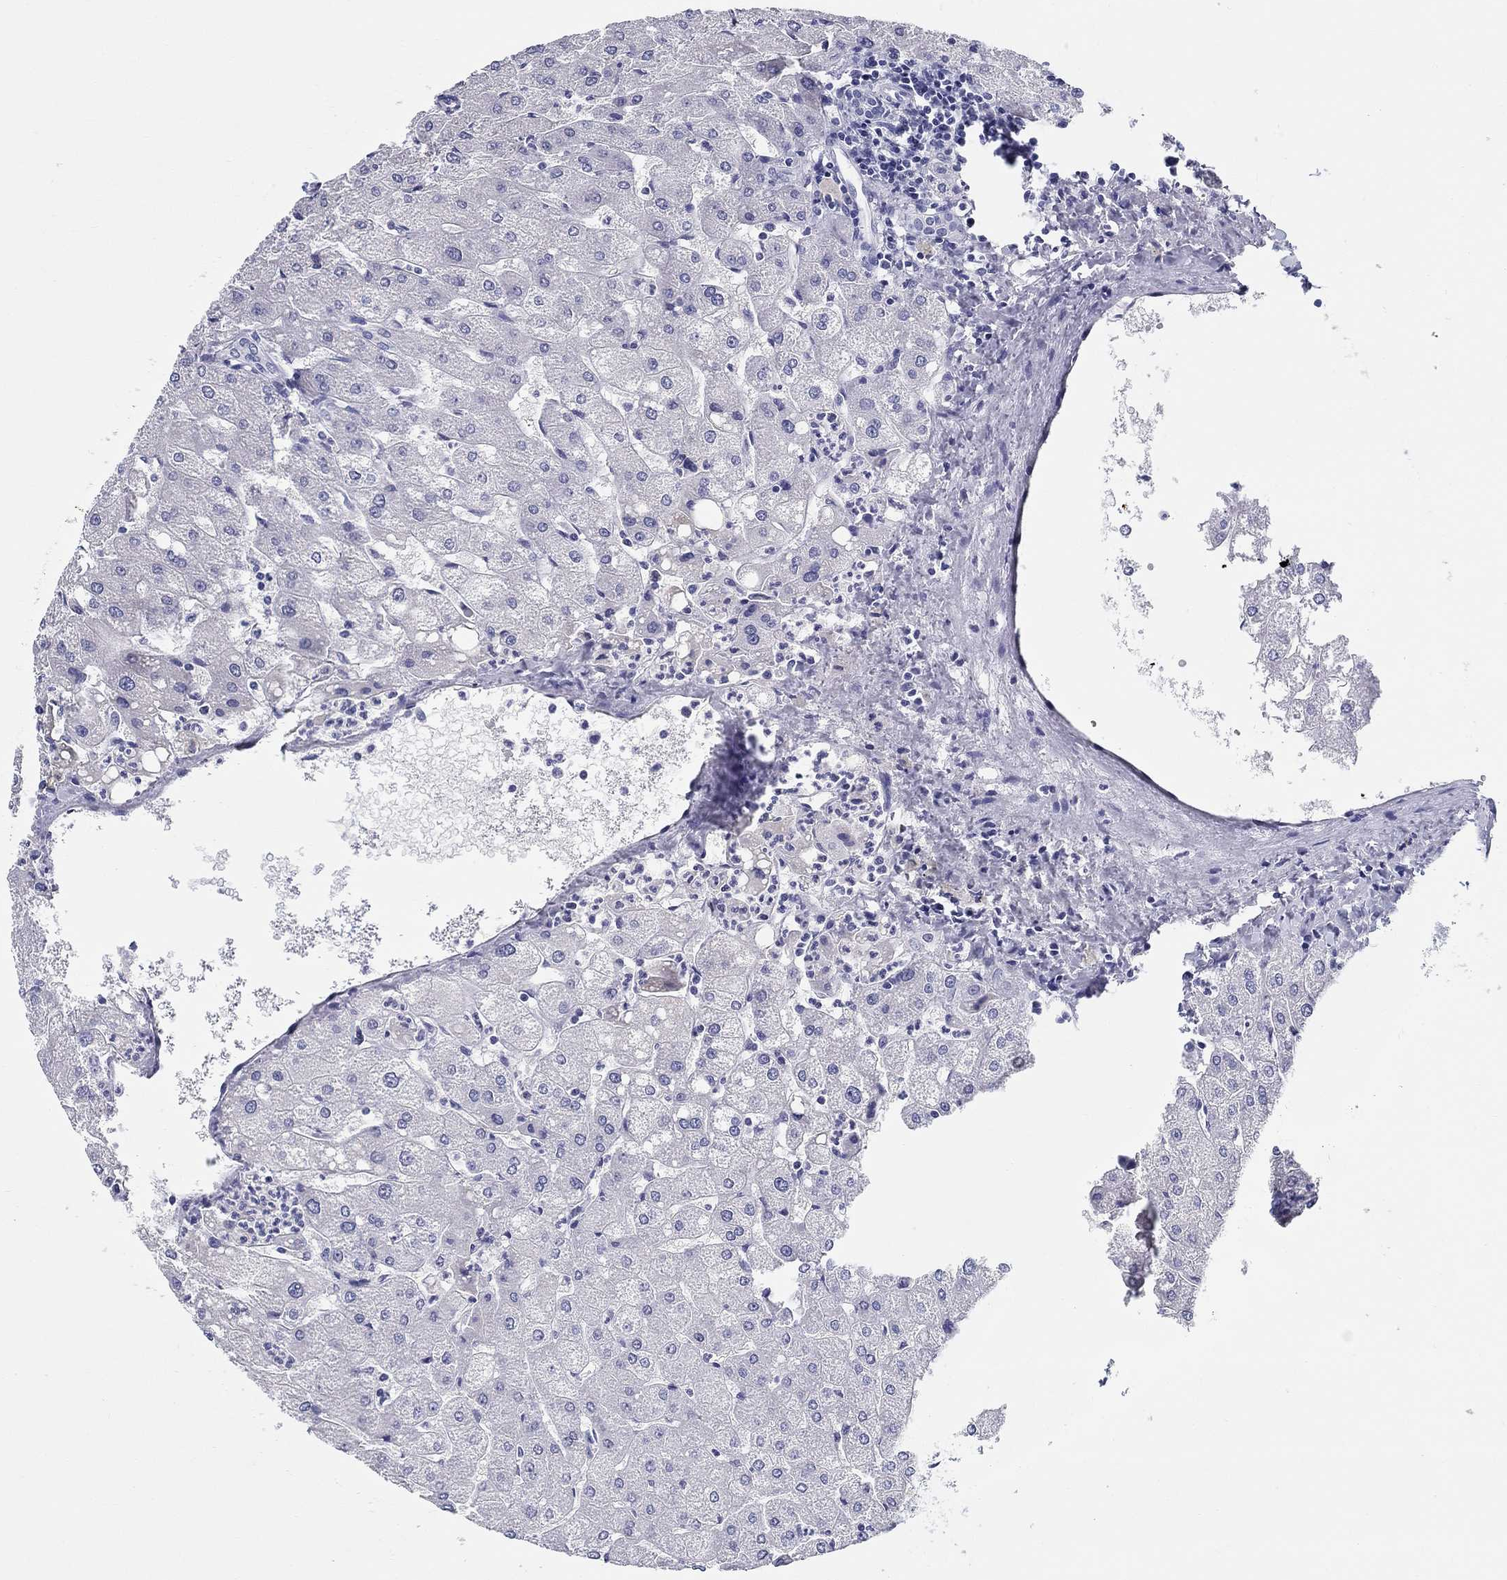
{"staining": {"intensity": "negative", "quantity": "none", "location": "none"}, "tissue": "liver", "cell_type": "Cholangiocytes", "image_type": "normal", "snomed": [{"axis": "morphology", "description": "Normal tissue, NOS"}, {"axis": "topography", "description": "Liver"}], "caption": "DAB (3,3'-diaminobenzidine) immunohistochemical staining of benign human liver exhibits no significant staining in cholangiocytes.", "gene": "LAMP5", "patient": {"sex": "male", "age": 67}}